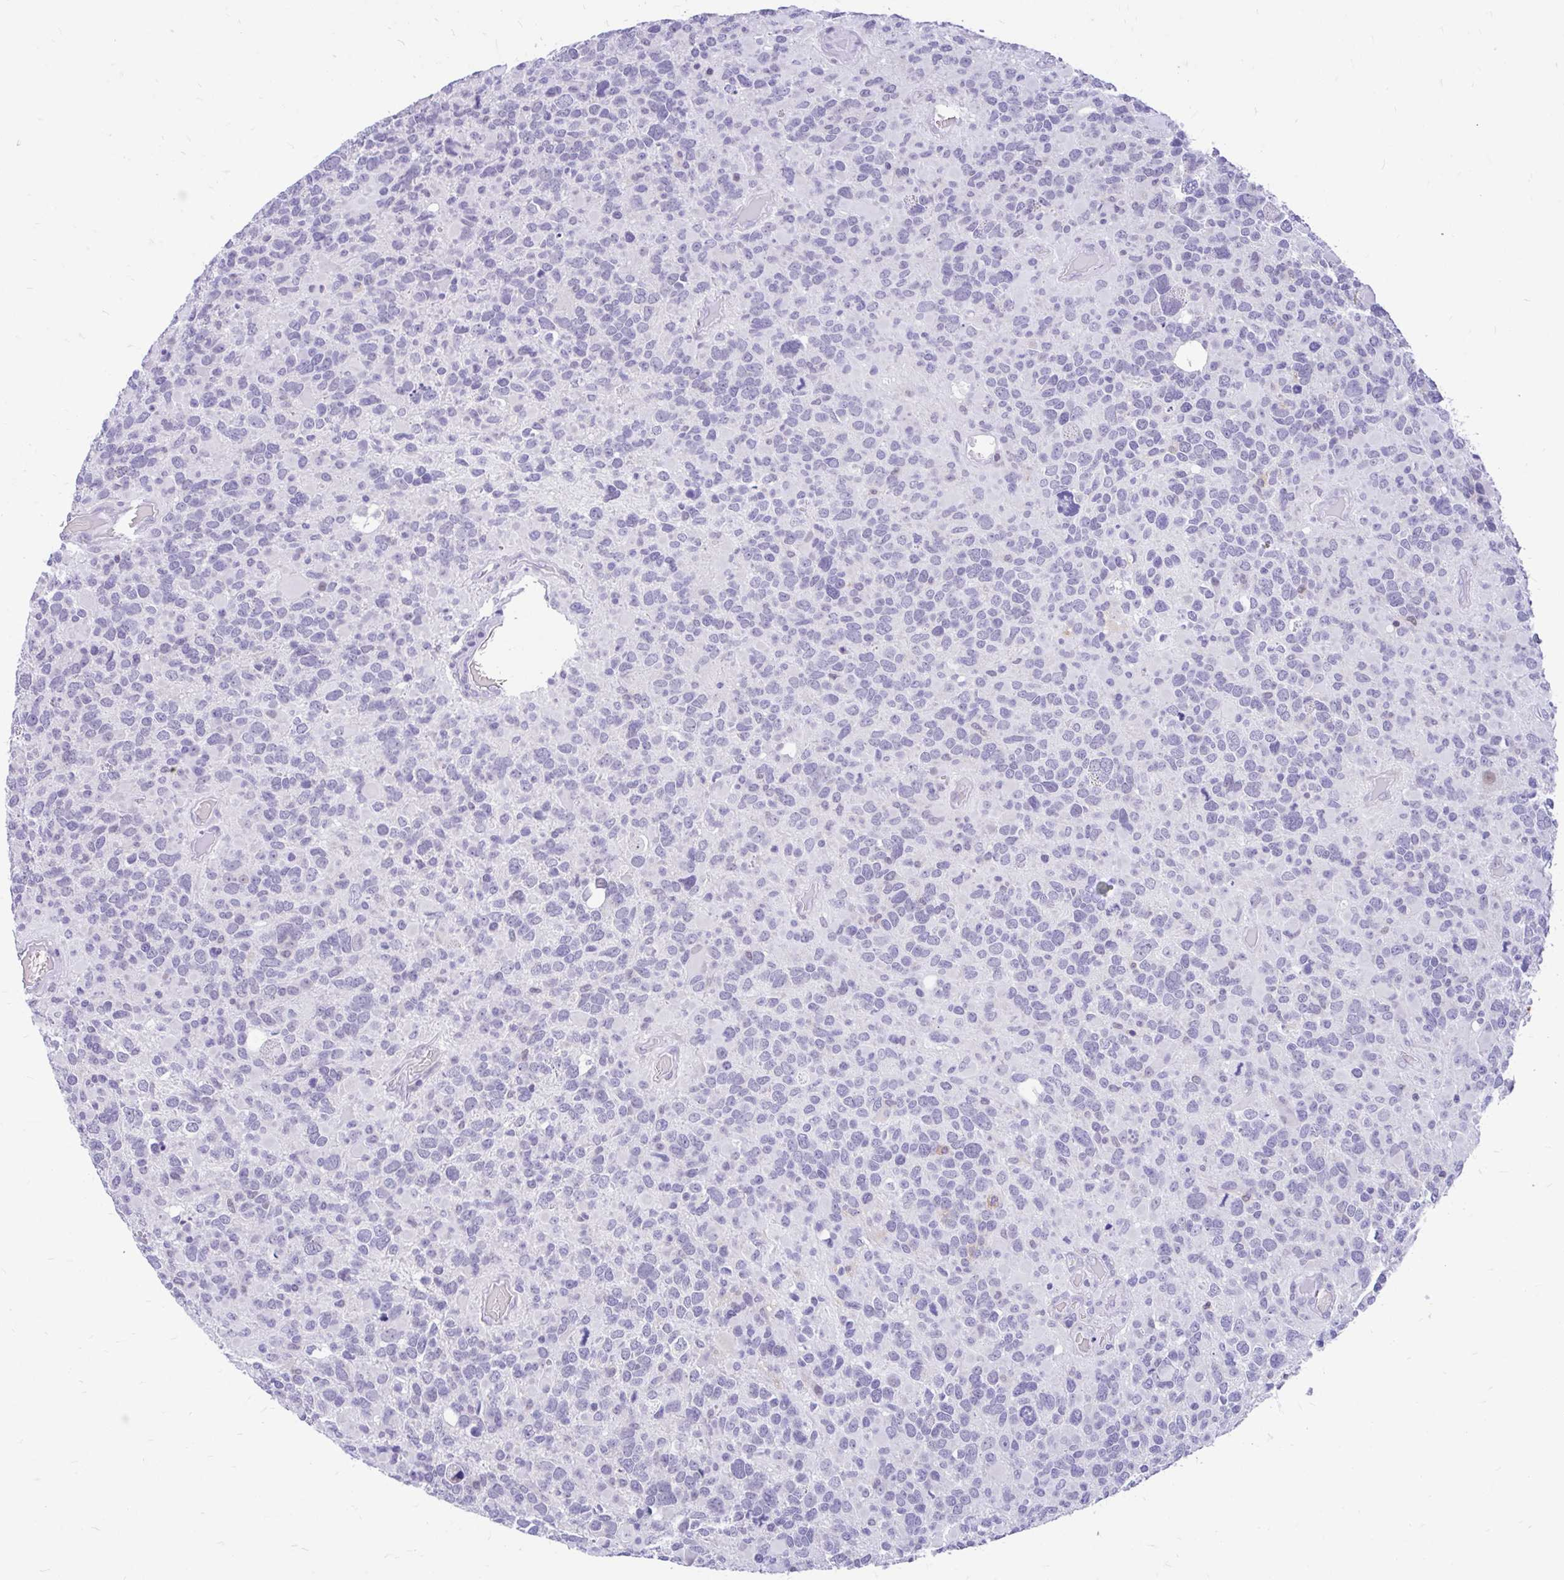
{"staining": {"intensity": "negative", "quantity": "none", "location": "none"}, "tissue": "glioma", "cell_type": "Tumor cells", "image_type": "cancer", "snomed": [{"axis": "morphology", "description": "Glioma, malignant, High grade"}, {"axis": "topography", "description": "Brain"}], "caption": "High-grade glioma (malignant) was stained to show a protein in brown. There is no significant positivity in tumor cells.", "gene": "GLB1L2", "patient": {"sex": "female", "age": 40}}